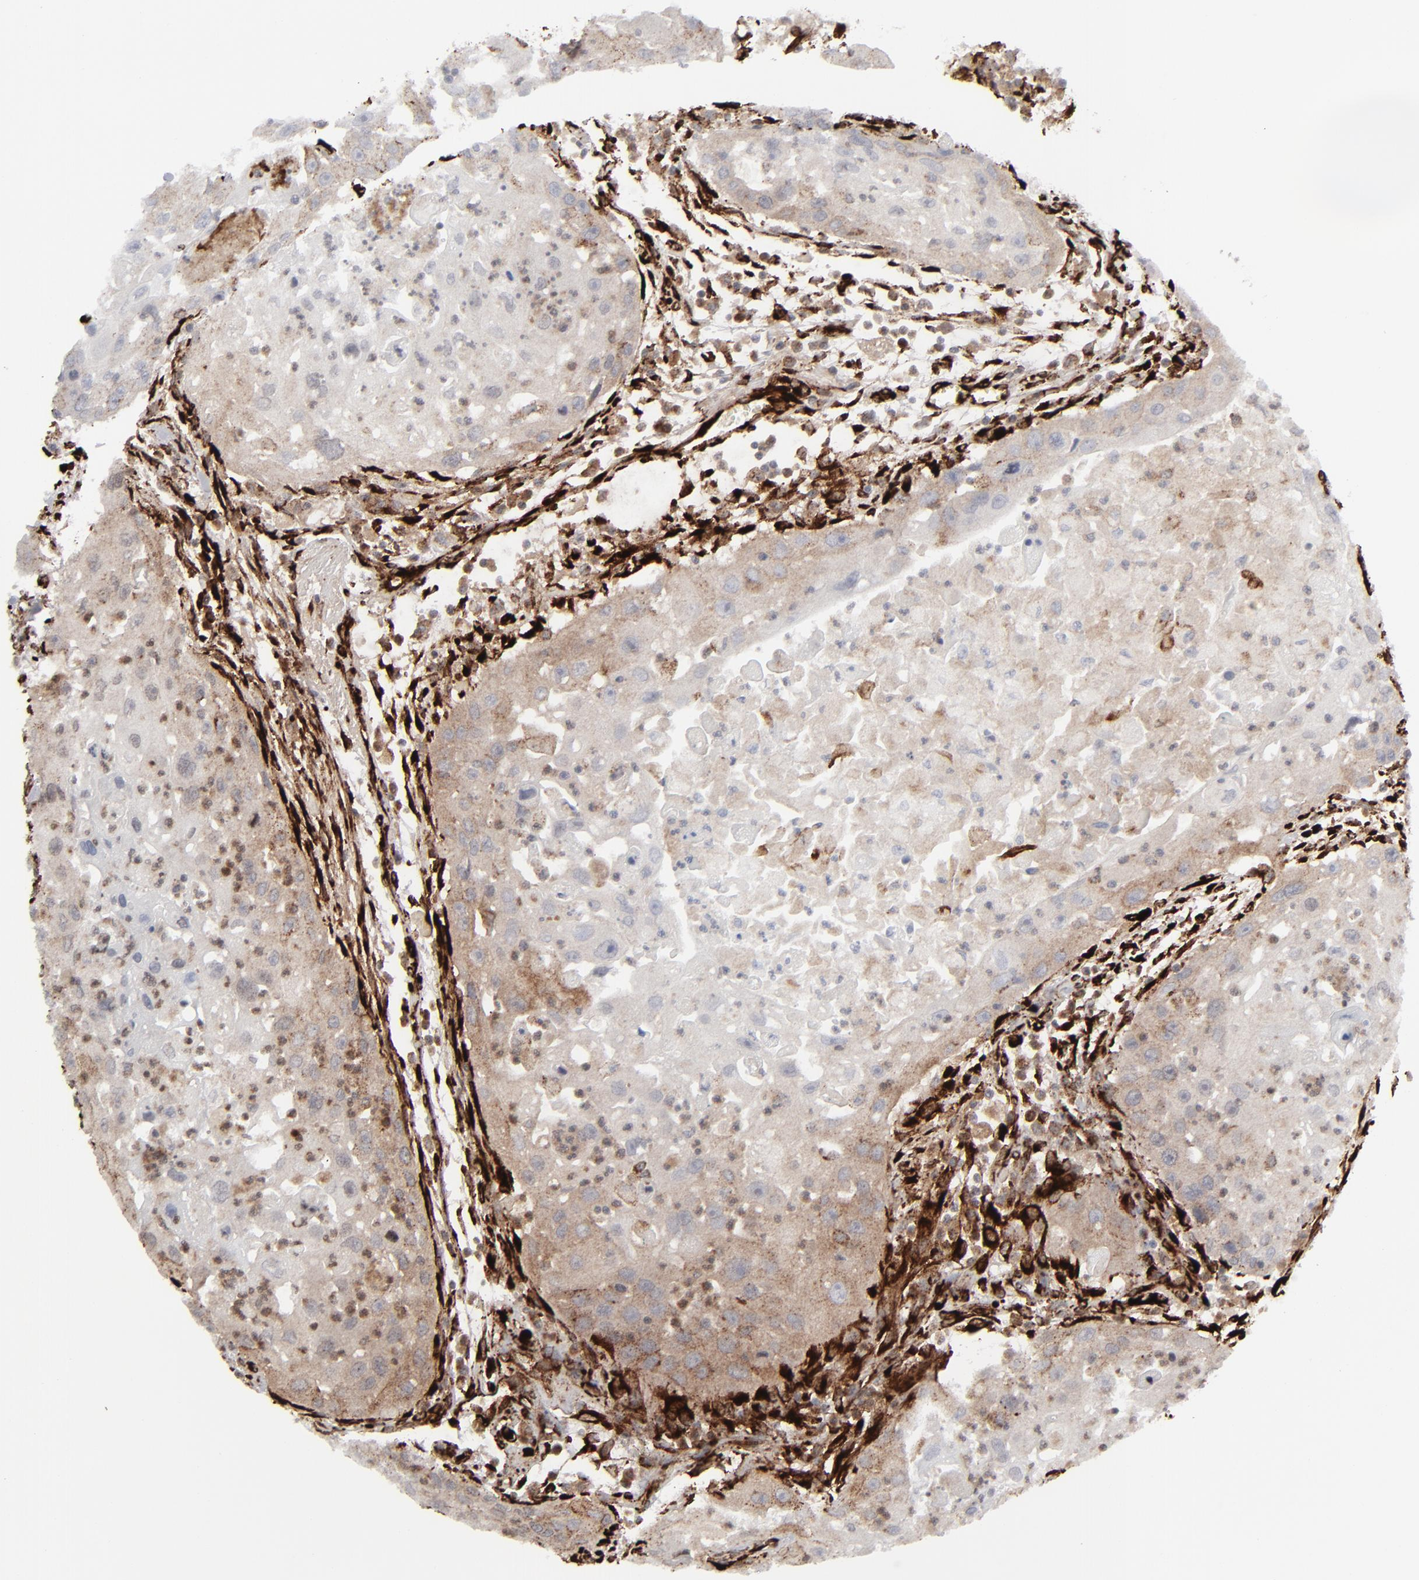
{"staining": {"intensity": "weak", "quantity": "25%-75%", "location": "cytoplasmic/membranous"}, "tissue": "head and neck cancer", "cell_type": "Tumor cells", "image_type": "cancer", "snomed": [{"axis": "morphology", "description": "Squamous cell carcinoma, NOS"}, {"axis": "topography", "description": "Head-Neck"}], "caption": "This micrograph exhibits immunohistochemistry (IHC) staining of squamous cell carcinoma (head and neck), with low weak cytoplasmic/membranous positivity in approximately 25%-75% of tumor cells.", "gene": "SPARC", "patient": {"sex": "male", "age": 64}}